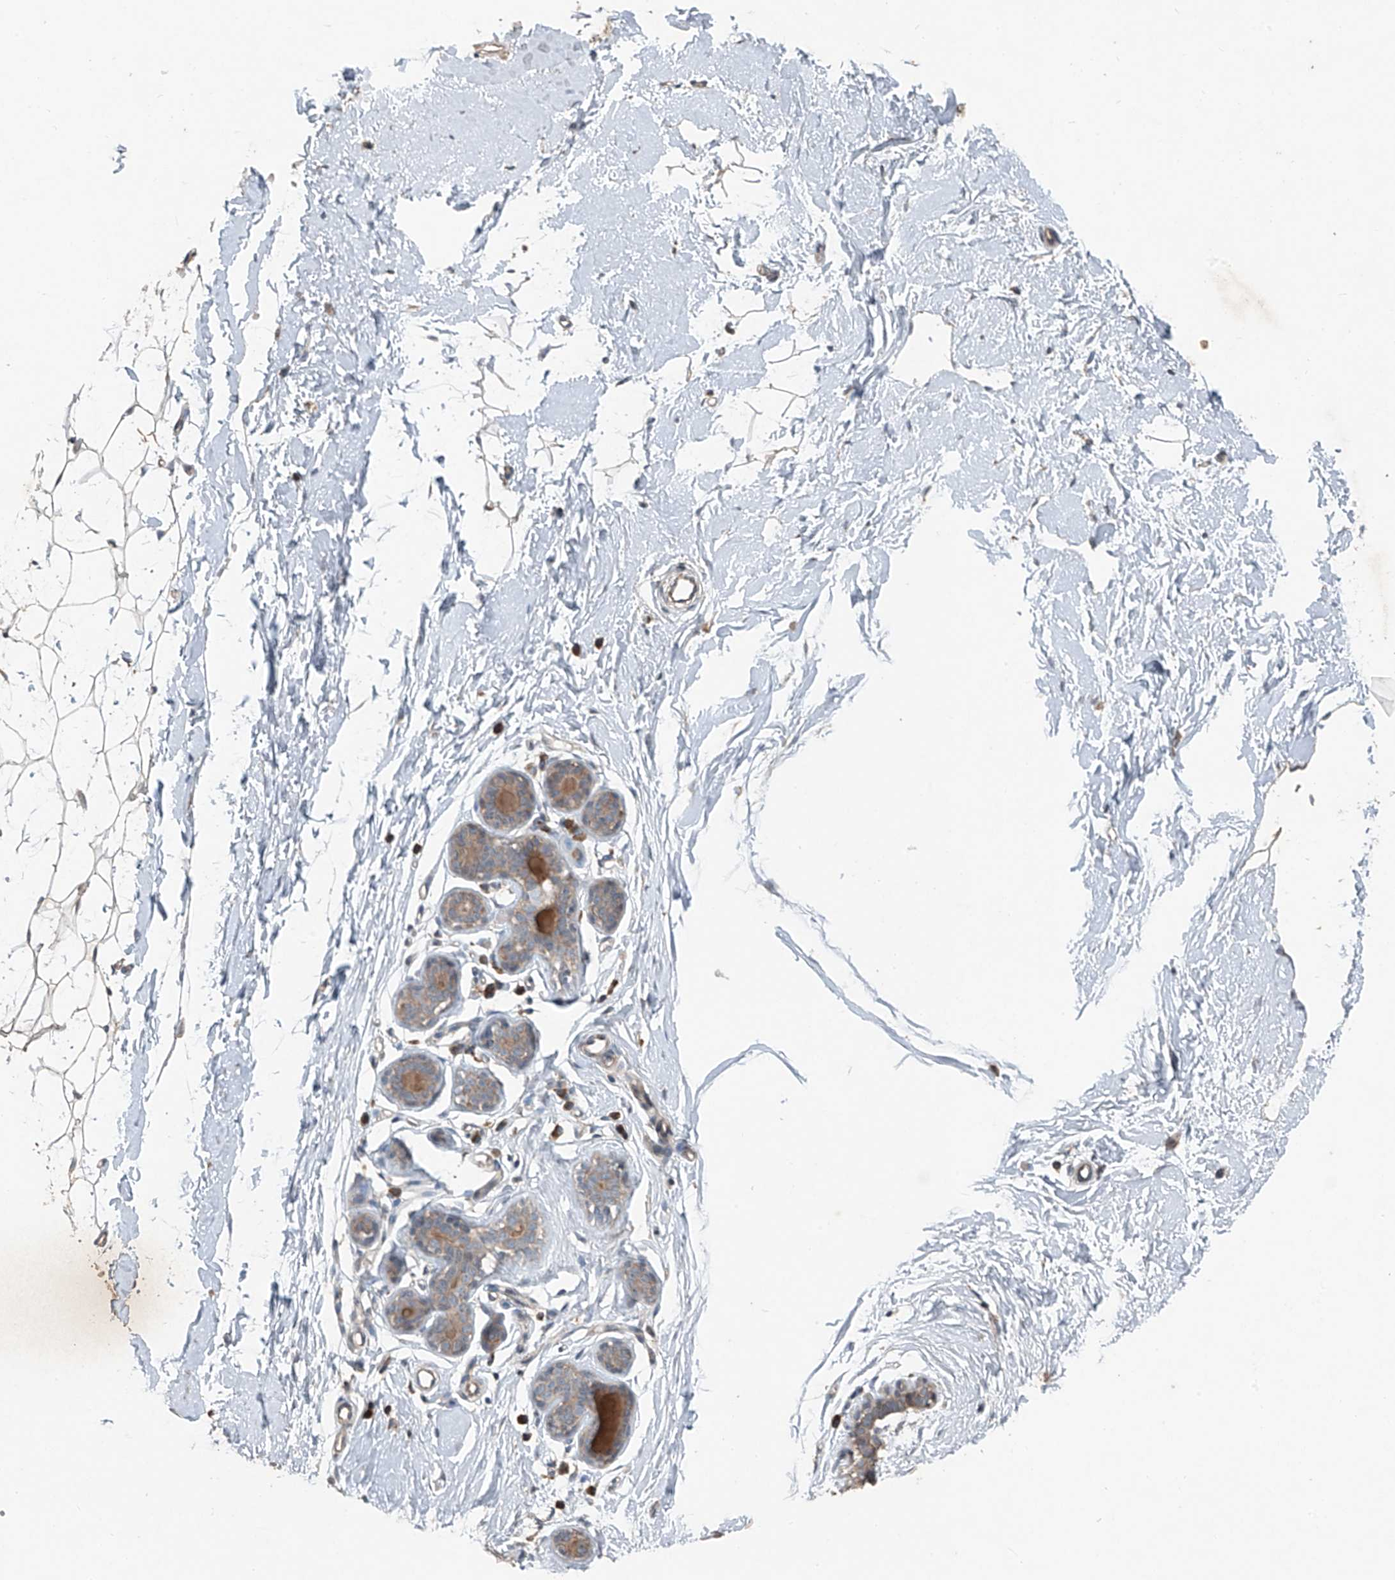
{"staining": {"intensity": "weak", "quantity": ">75%", "location": "cytoplasmic/membranous"}, "tissue": "adipose tissue", "cell_type": "Adipocytes", "image_type": "normal", "snomed": [{"axis": "morphology", "description": "Normal tissue, NOS"}, {"axis": "topography", "description": "Breast"}], "caption": "This is an image of immunohistochemistry staining of normal adipose tissue, which shows weak positivity in the cytoplasmic/membranous of adipocytes.", "gene": "FOXRED2", "patient": {"sex": "female", "age": 23}}